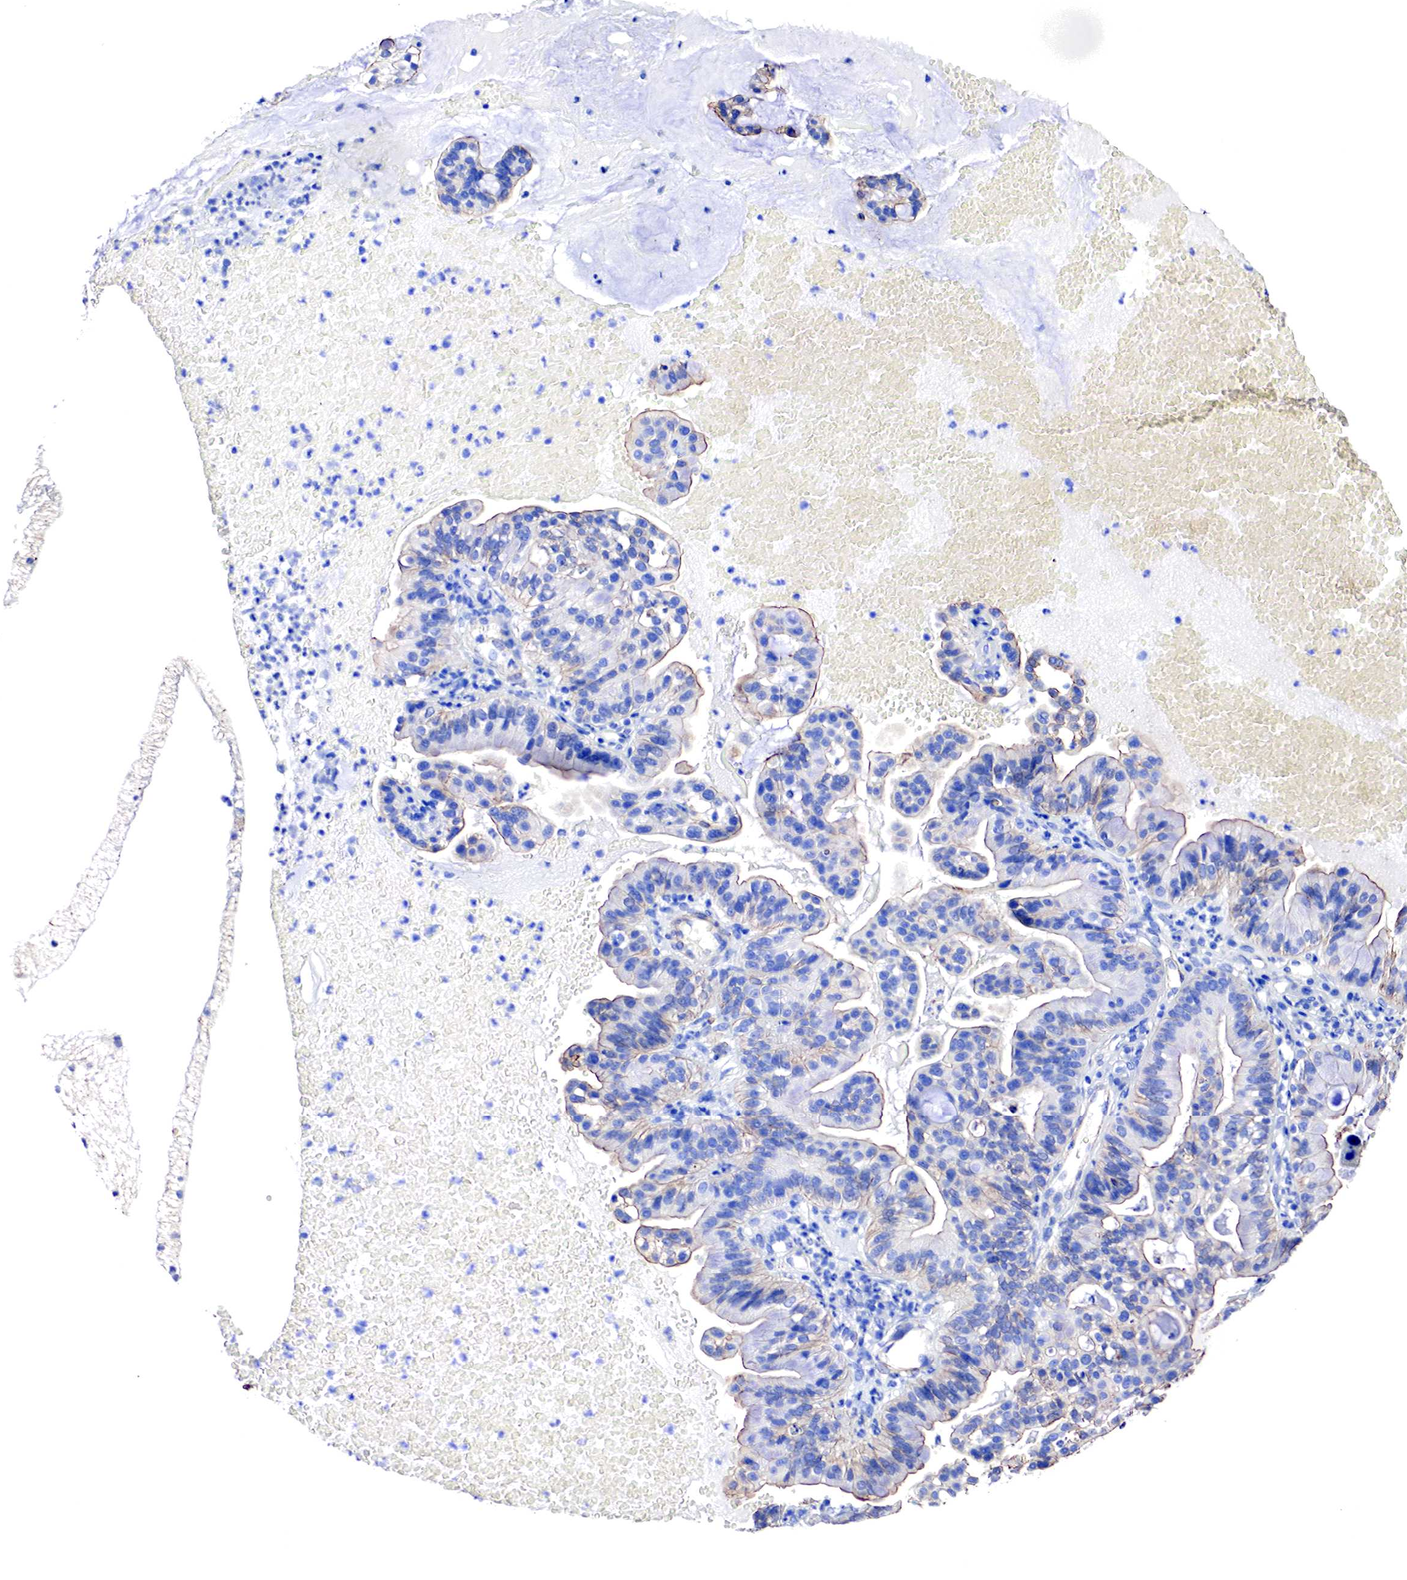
{"staining": {"intensity": "weak", "quantity": "<25%", "location": "cytoplasmic/membranous"}, "tissue": "cervical cancer", "cell_type": "Tumor cells", "image_type": "cancer", "snomed": [{"axis": "morphology", "description": "Adenocarcinoma, NOS"}, {"axis": "topography", "description": "Cervix"}], "caption": "Tumor cells show no significant expression in adenocarcinoma (cervical).", "gene": "TPM1", "patient": {"sex": "female", "age": 41}}